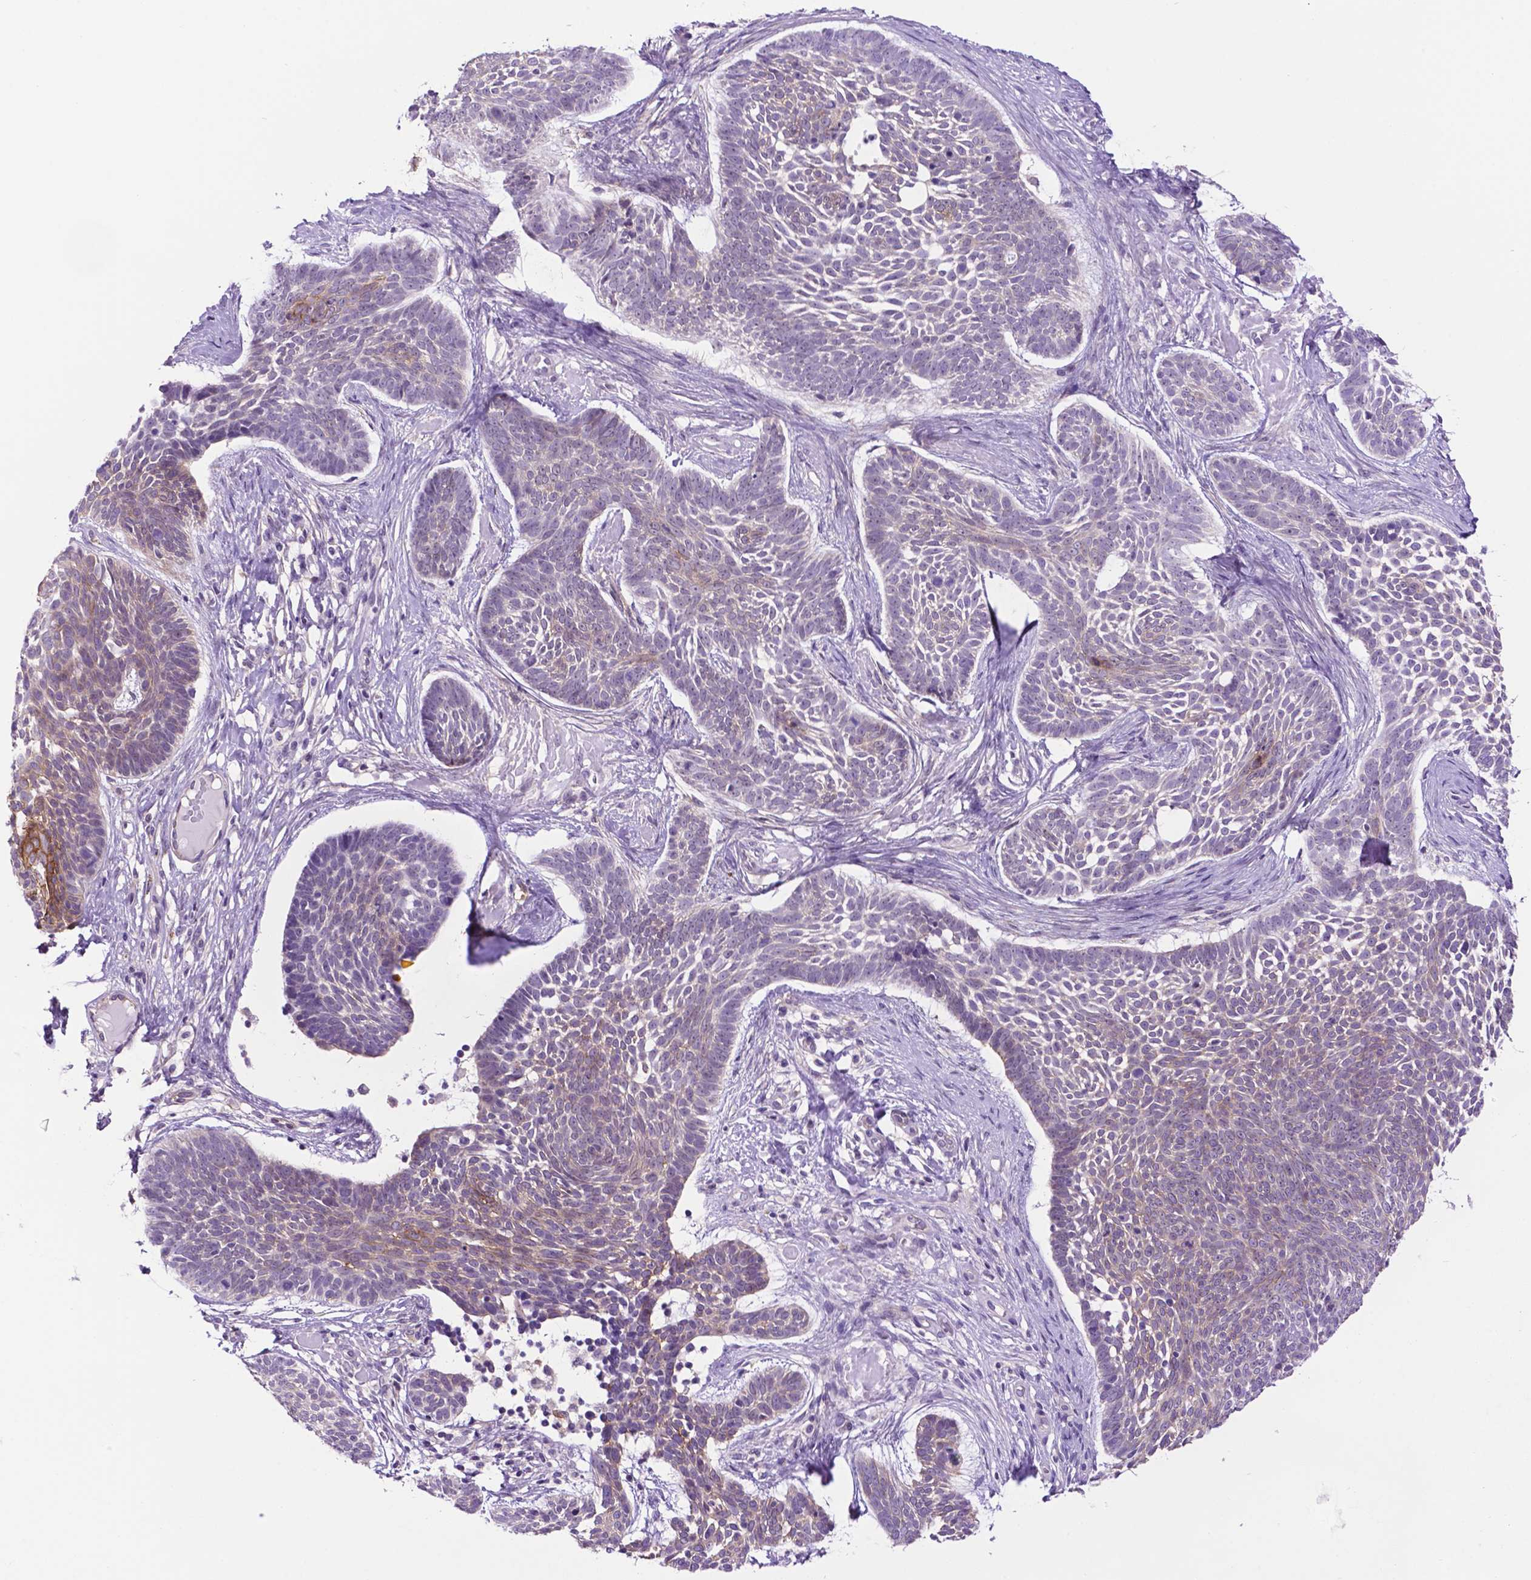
{"staining": {"intensity": "weak", "quantity": "<25%", "location": "cytoplasmic/membranous"}, "tissue": "skin cancer", "cell_type": "Tumor cells", "image_type": "cancer", "snomed": [{"axis": "morphology", "description": "Basal cell carcinoma"}, {"axis": "topography", "description": "Skin"}], "caption": "DAB (3,3'-diaminobenzidine) immunohistochemical staining of skin cancer (basal cell carcinoma) reveals no significant positivity in tumor cells. Brightfield microscopy of immunohistochemistry (IHC) stained with DAB (3,3'-diaminobenzidine) (brown) and hematoxylin (blue), captured at high magnification.", "gene": "TACSTD2", "patient": {"sex": "male", "age": 85}}